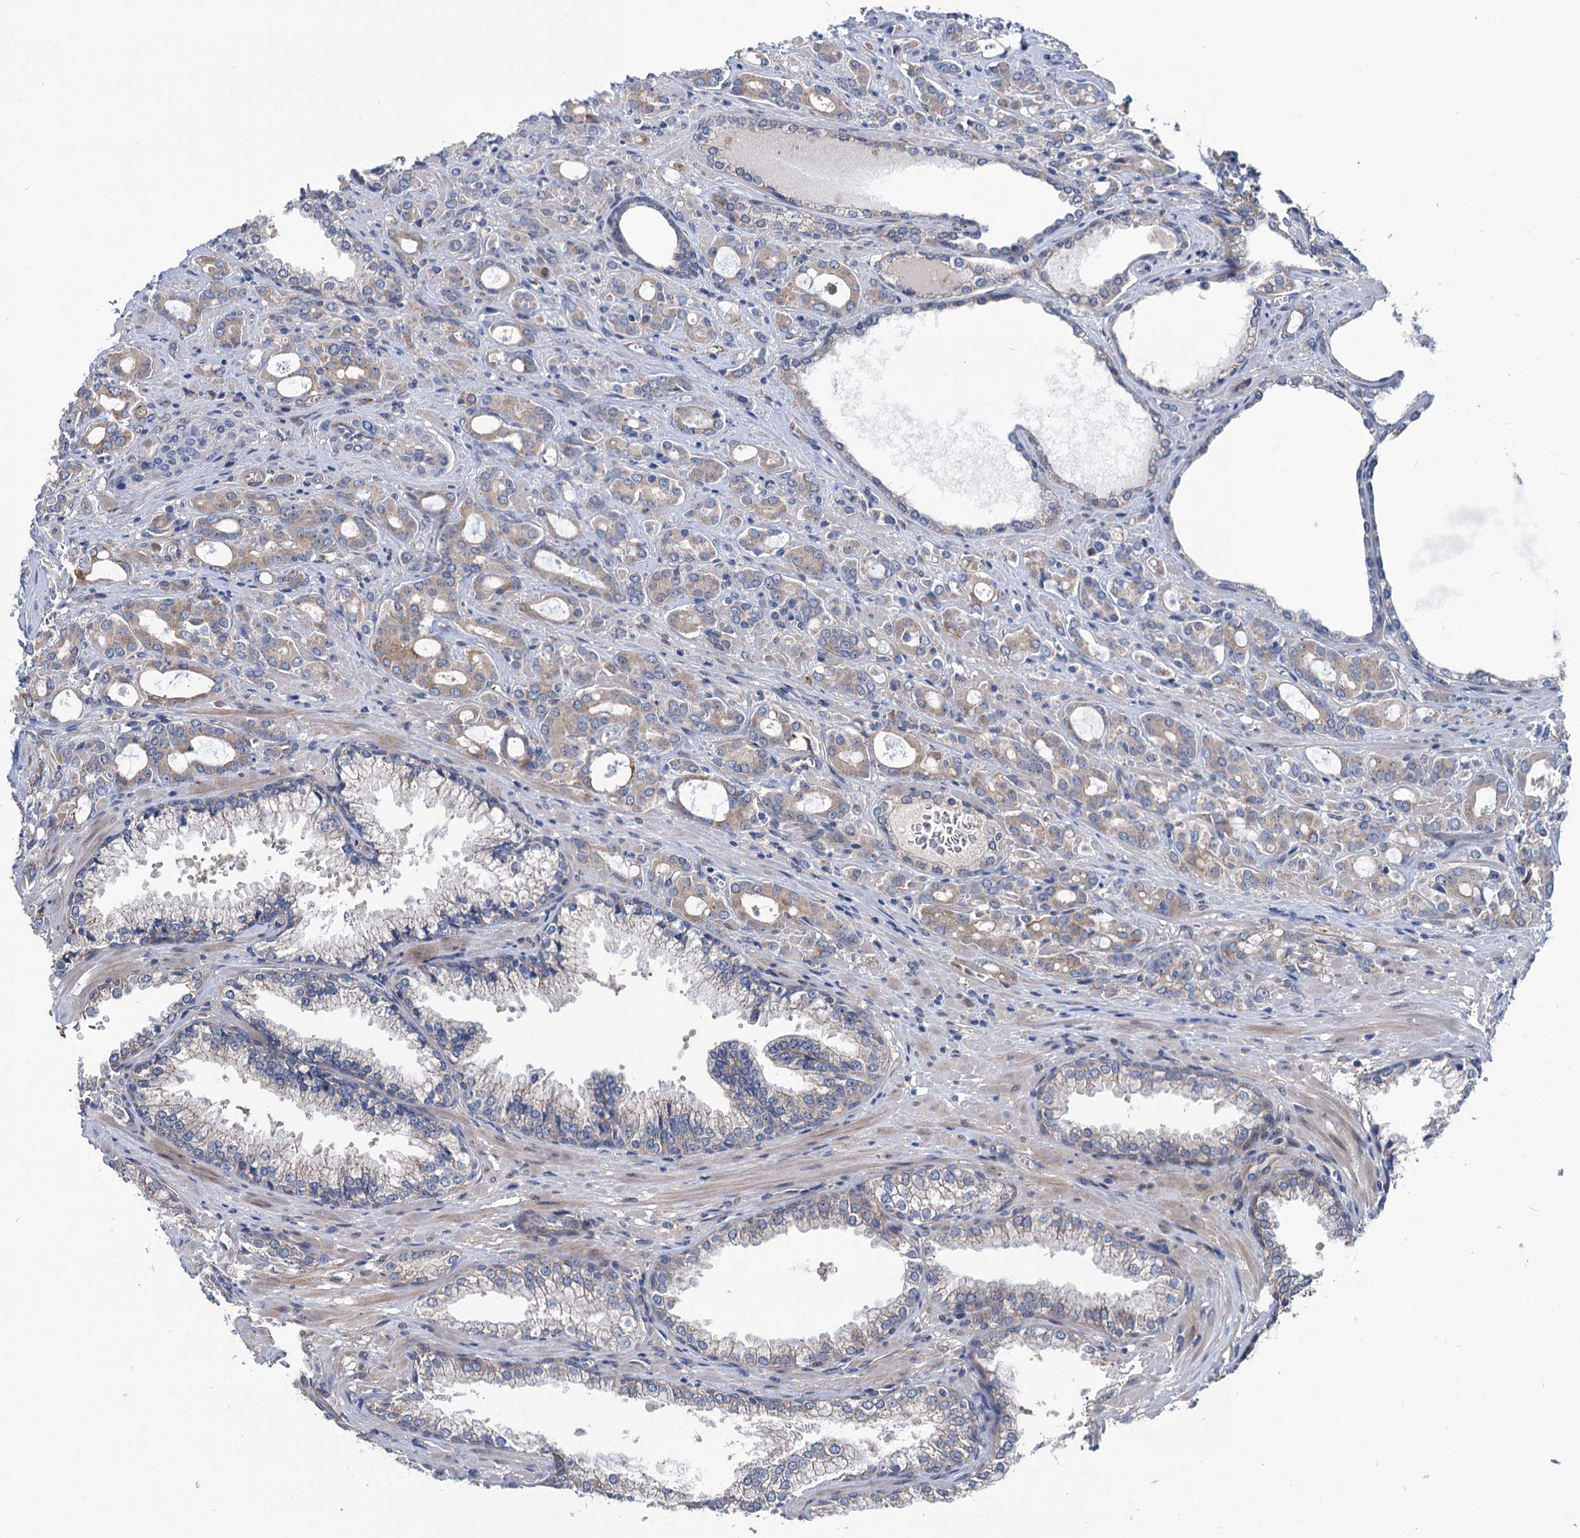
{"staining": {"intensity": "weak", "quantity": ">75%", "location": "cytoplasmic/membranous"}, "tissue": "prostate cancer", "cell_type": "Tumor cells", "image_type": "cancer", "snomed": [{"axis": "morphology", "description": "Adenocarcinoma, High grade"}, {"axis": "topography", "description": "Prostate"}], "caption": "About >75% of tumor cells in human high-grade adenocarcinoma (prostate) show weak cytoplasmic/membranous protein expression as visualized by brown immunohistochemical staining.", "gene": "EYA4", "patient": {"sex": "male", "age": 72}}